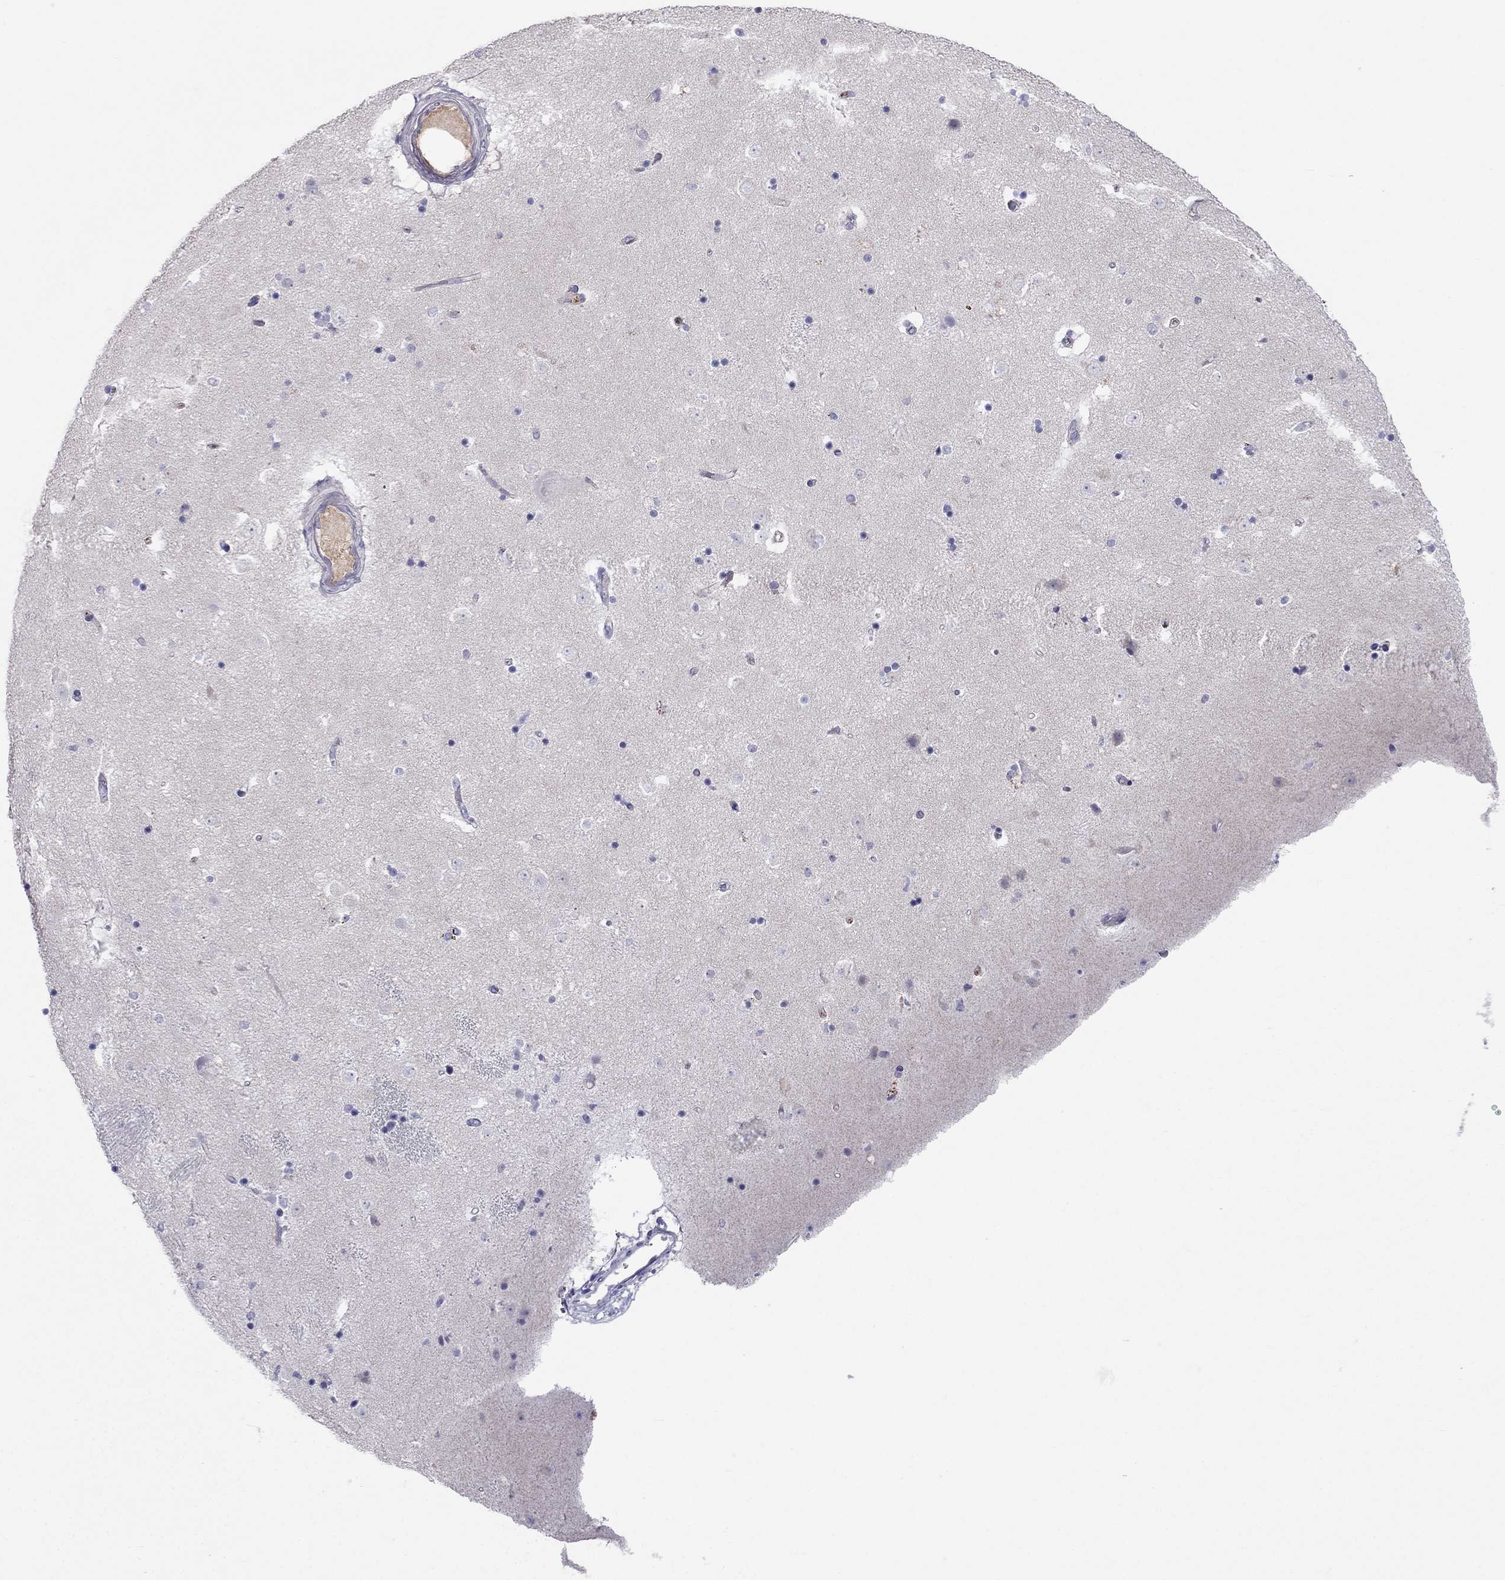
{"staining": {"intensity": "negative", "quantity": "none", "location": "none"}, "tissue": "caudate", "cell_type": "Glial cells", "image_type": "normal", "snomed": [{"axis": "morphology", "description": "Normal tissue, NOS"}, {"axis": "topography", "description": "Lateral ventricle wall"}], "caption": "DAB (3,3'-diaminobenzidine) immunohistochemical staining of normal caudate exhibits no significant positivity in glial cells.", "gene": "TBC1D21", "patient": {"sex": "male", "age": 51}}